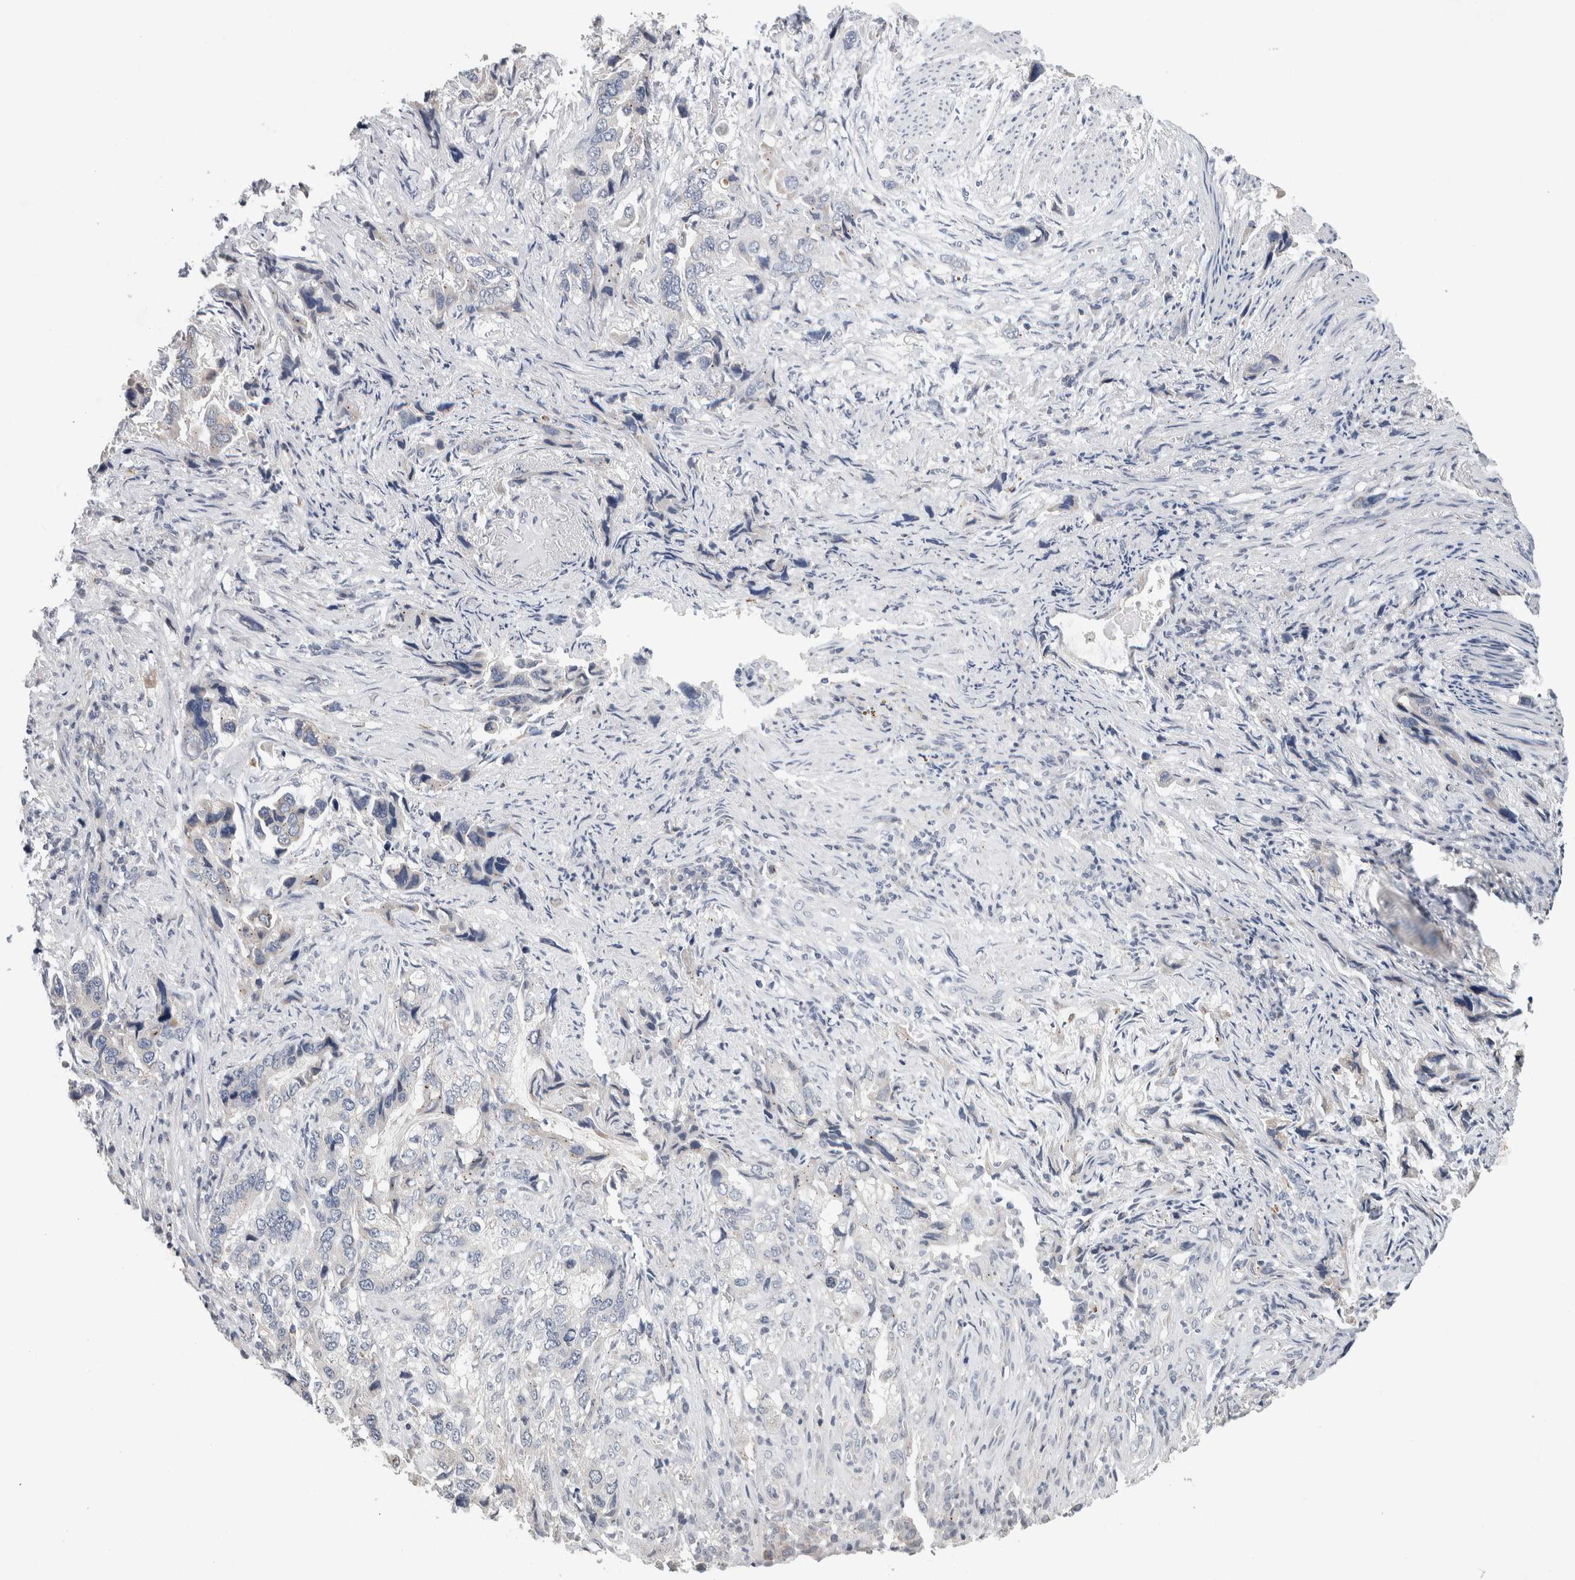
{"staining": {"intensity": "negative", "quantity": "none", "location": "none"}, "tissue": "stomach cancer", "cell_type": "Tumor cells", "image_type": "cancer", "snomed": [{"axis": "morphology", "description": "Adenocarcinoma, NOS"}, {"axis": "topography", "description": "Stomach, lower"}], "caption": "The photomicrograph demonstrates no staining of tumor cells in stomach cancer. (Stains: DAB (3,3'-diaminobenzidine) immunohistochemistry with hematoxylin counter stain, Microscopy: brightfield microscopy at high magnification).", "gene": "SCN2A", "patient": {"sex": "female", "age": 93}}